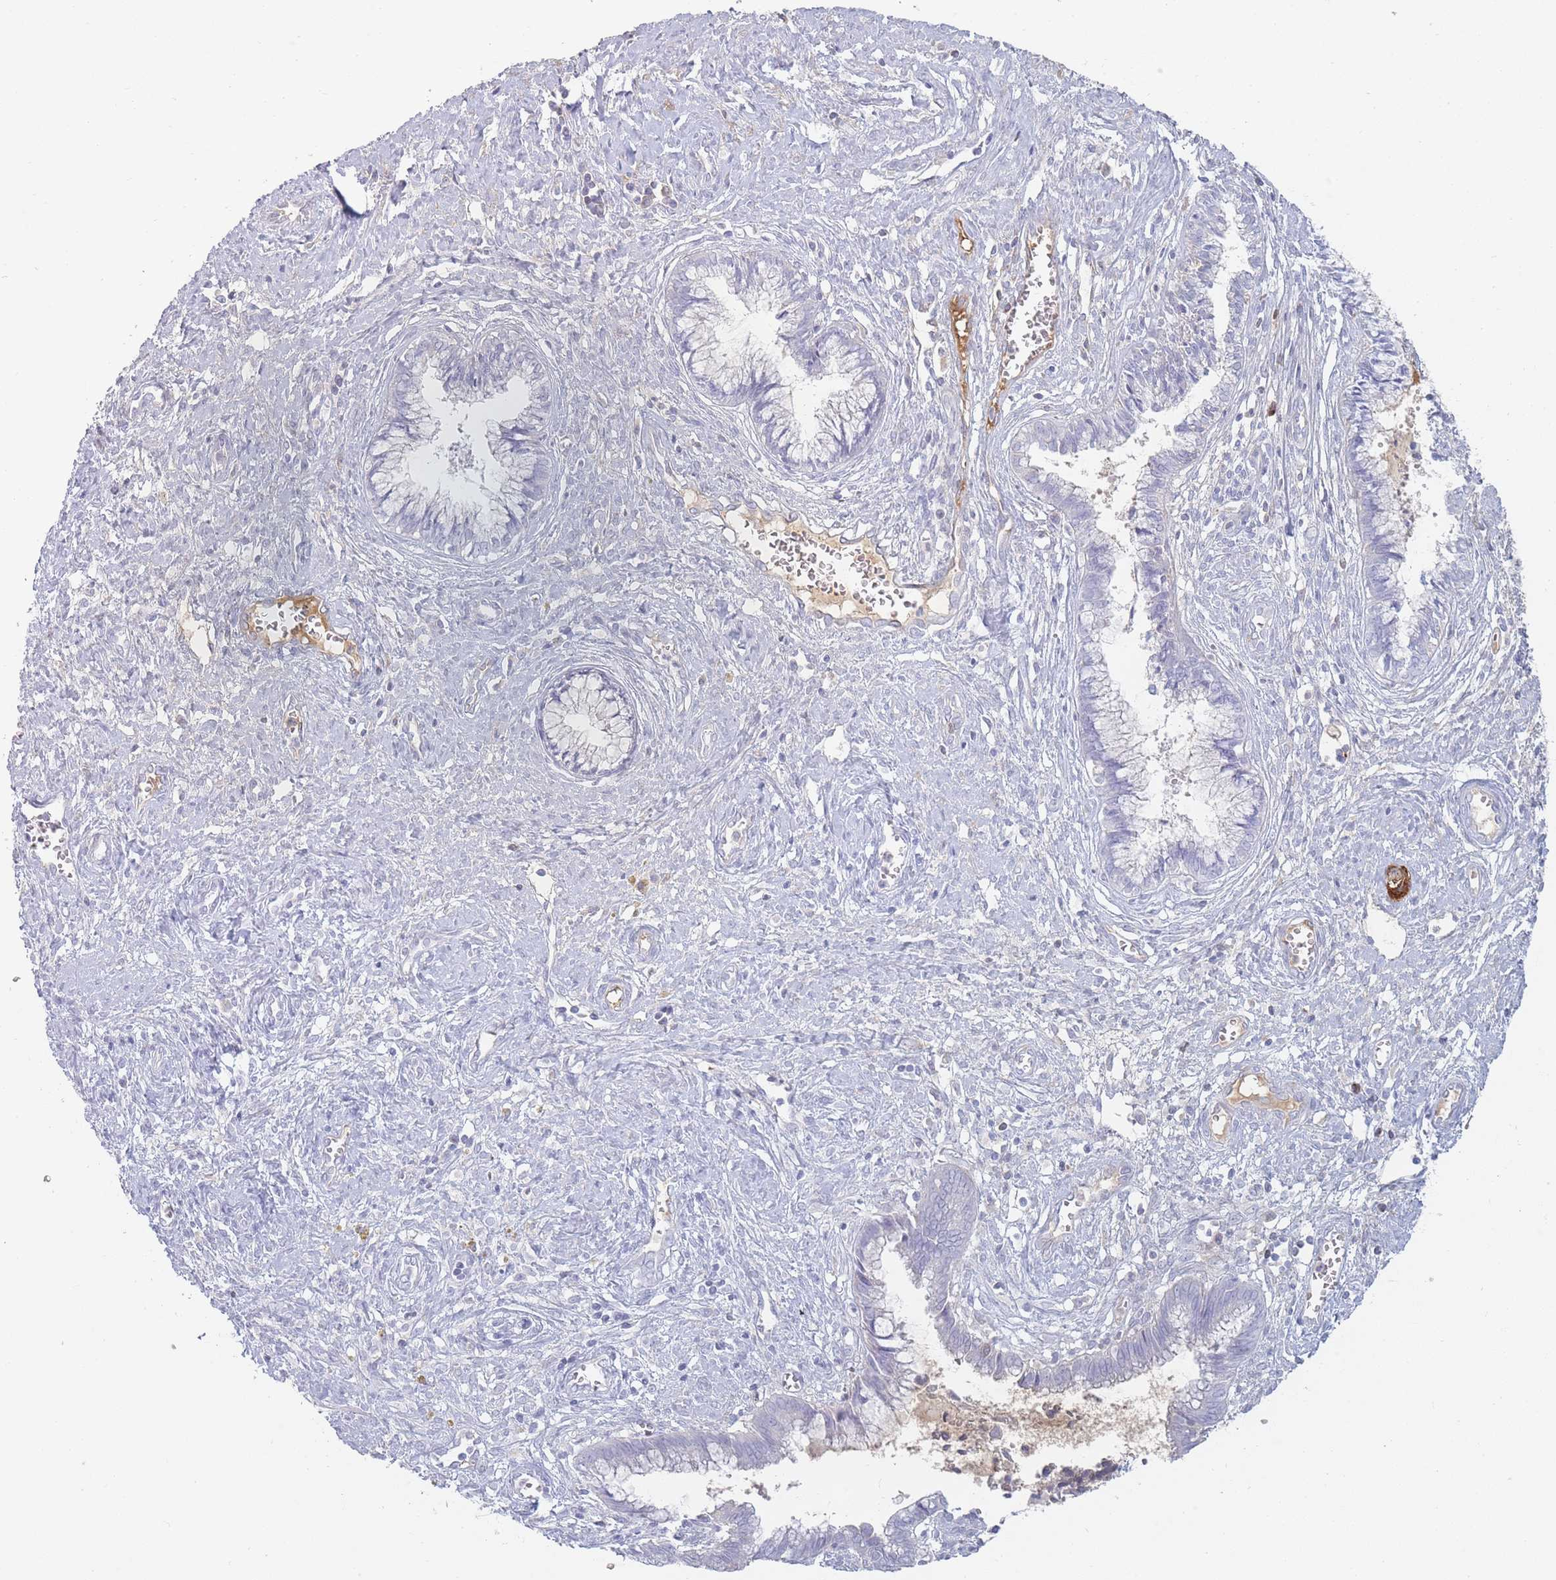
{"staining": {"intensity": "negative", "quantity": "none", "location": "none"}, "tissue": "cervical cancer", "cell_type": "Tumor cells", "image_type": "cancer", "snomed": [{"axis": "morphology", "description": "Adenocarcinoma, NOS"}, {"axis": "topography", "description": "Cervix"}], "caption": "Tumor cells are negative for brown protein staining in cervical cancer.", "gene": "PRG4", "patient": {"sex": "female", "age": 44}}